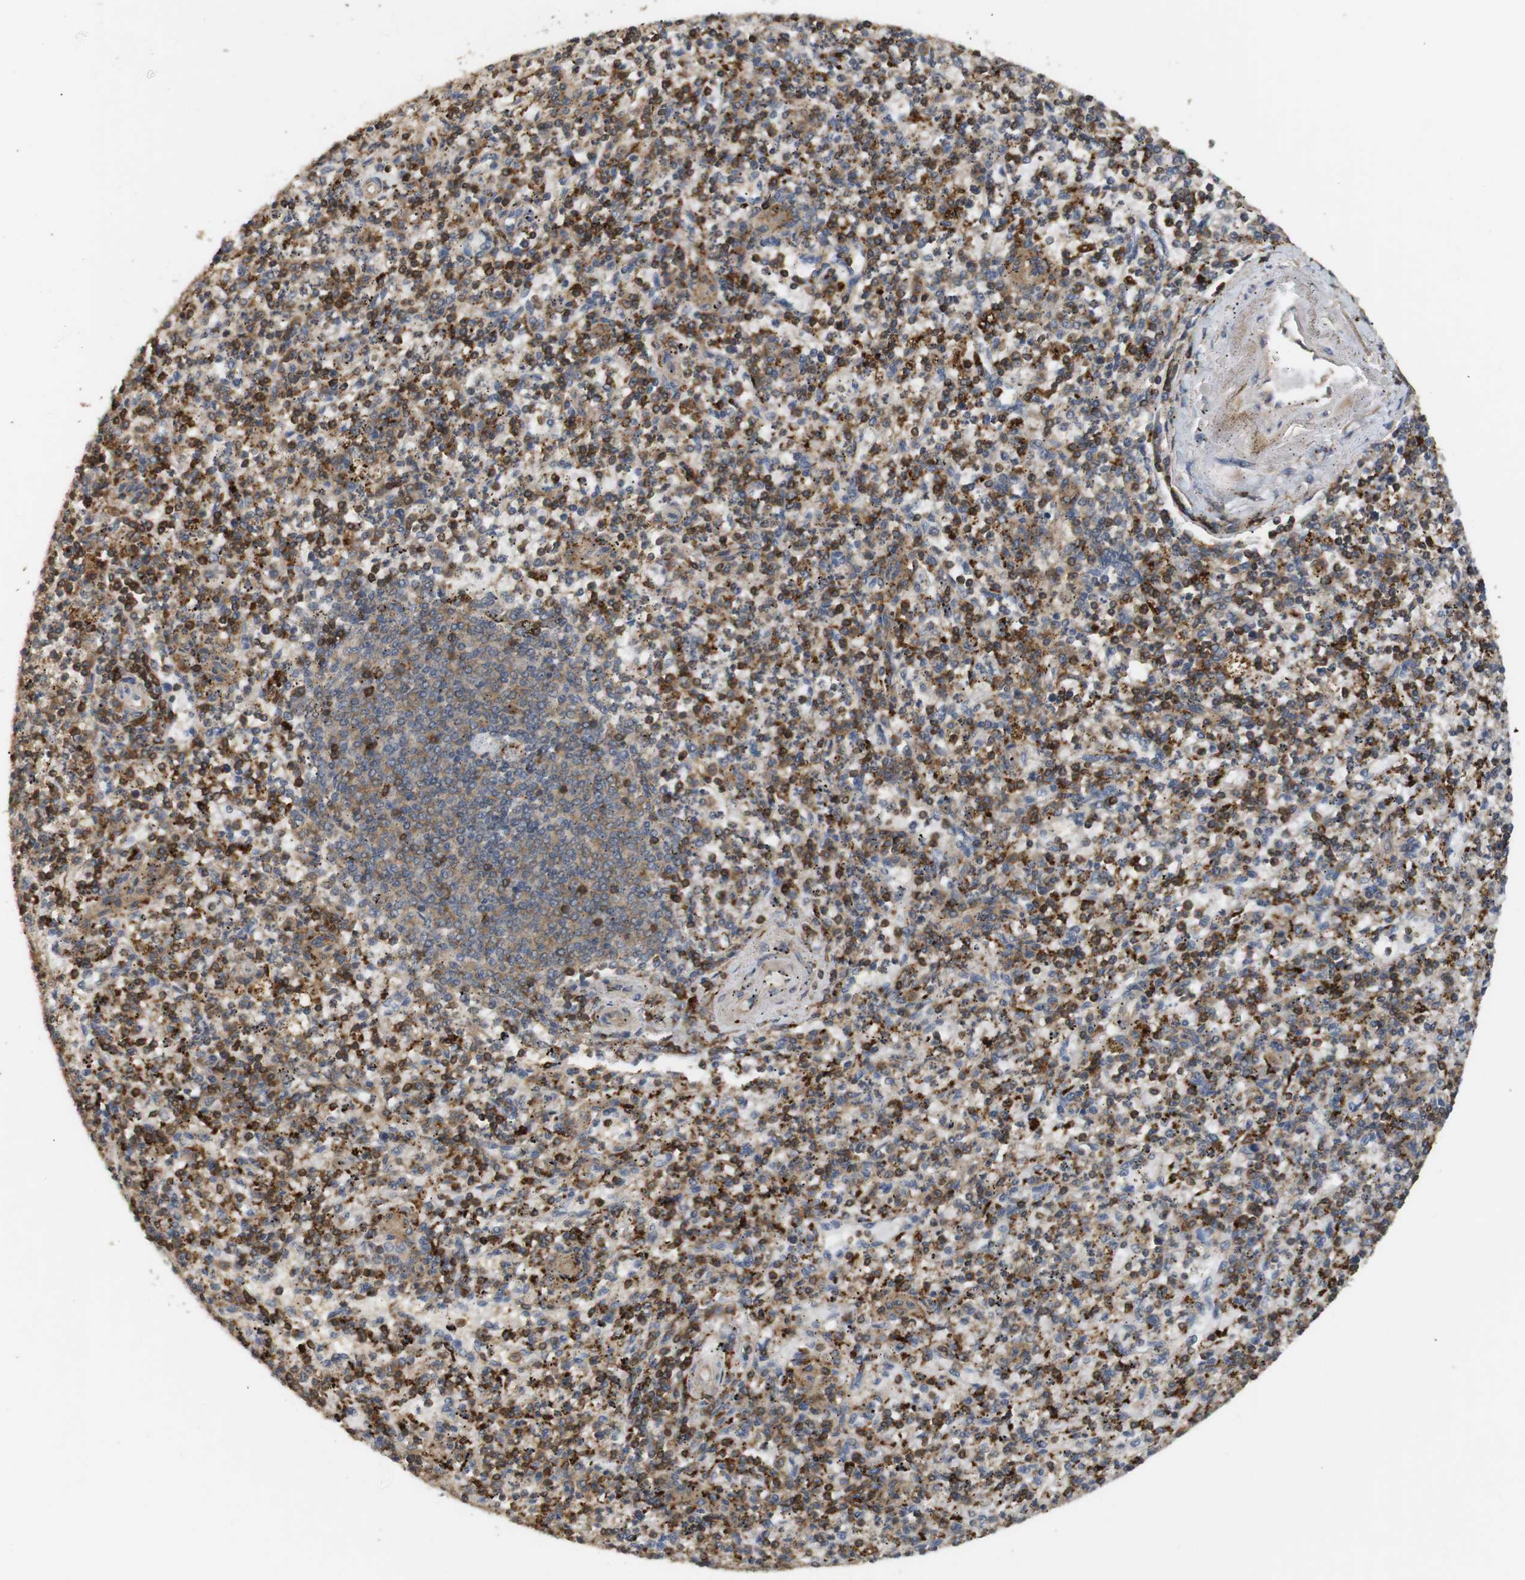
{"staining": {"intensity": "strong", "quantity": "25%-75%", "location": "cytoplasmic/membranous"}, "tissue": "spleen", "cell_type": "Cells in red pulp", "image_type": "normal", "snomed": [{"axis": "morphology", "description": "Normal tissue, NOS"}, {"axis": "topography", "description": "Spleen"}], "caption": "Protein positivity by IHC displays strong cytoplasmic/membranous staining in approximately 25%-75% of cells in red pulp in normal spleen.", "gene": "KSR1", "patient": {"sex": "male", "age": 72}}